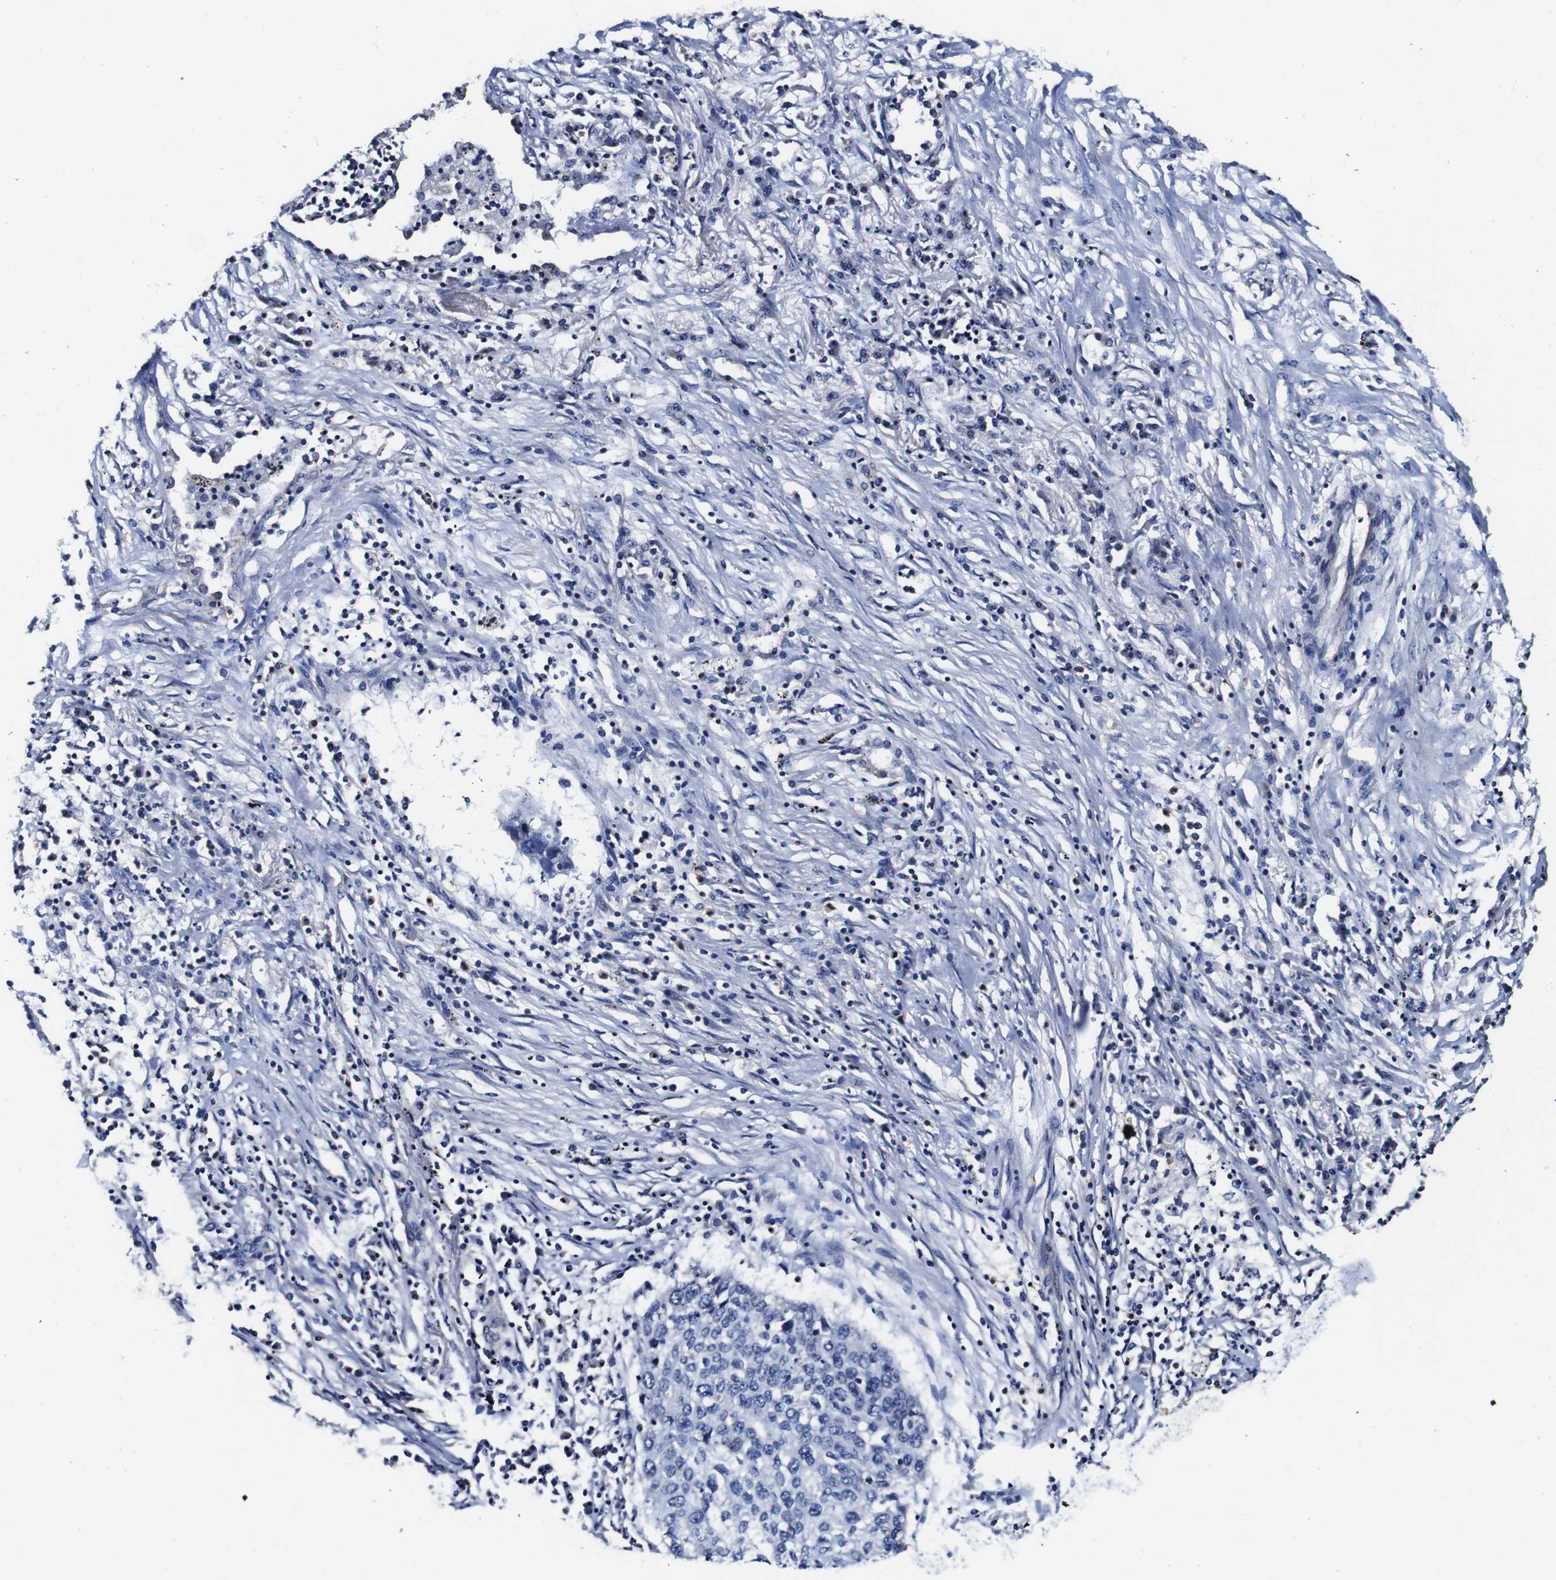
{"staining": {"intensity": "negative", "quantity": "none", "location": "none"}, "tissue": "lung cancer", "cell_type": "Tumor cells", "image_type": "cancer", "snomed": [{"axis": "morphology", "description": "Squamous cell carcinoma, NOS"}, {"axis": "topography", "description": "Lung"}], "caption": "DAB (3,3'-diaminobenzidine) immunohistochemical staining of lung cancer (squamous cell carcinoma) reveals no significant staining in tumor cells.", "gene": "PDCD6IP", "patient": {"sex": "female", "age": 63}}